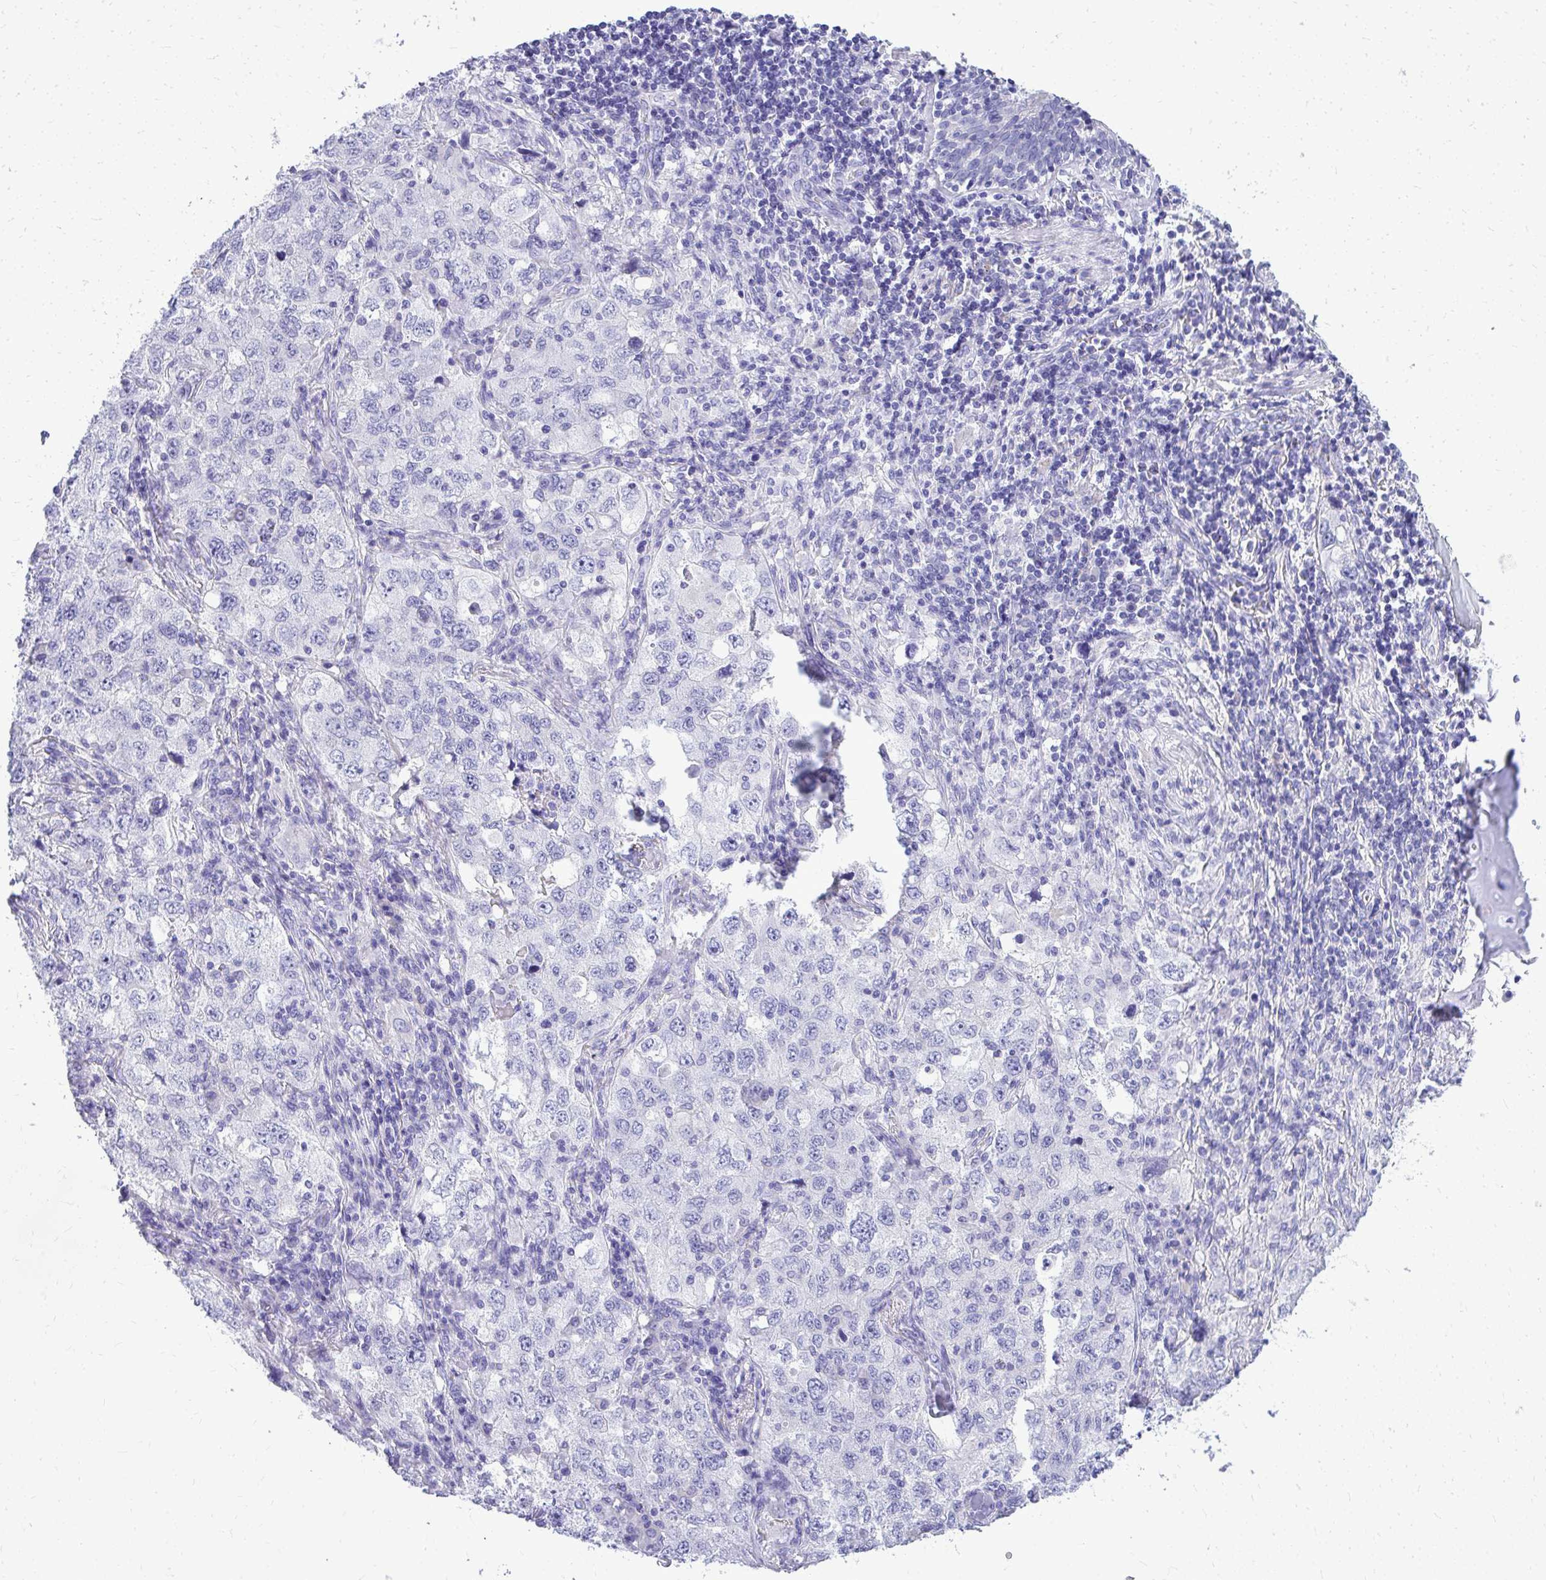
{"staining": {"intensity": "negative", "quantity": "none", "location": "none"}, "tissue": "lung cancer", "cell_type": "Tumor cells", "image_type": "cancer", "snomed": [{"axis": "morphology", "description": "Adenocarcinoma, NOS"}, {"axis": "topography", "description": "Lung"}], "caption": "Photomicrograph shows no significant protein positivity in tumor cells of lung cancer.", "gene": "RALYL", "patient": {"sex": "female", "age": 57}}